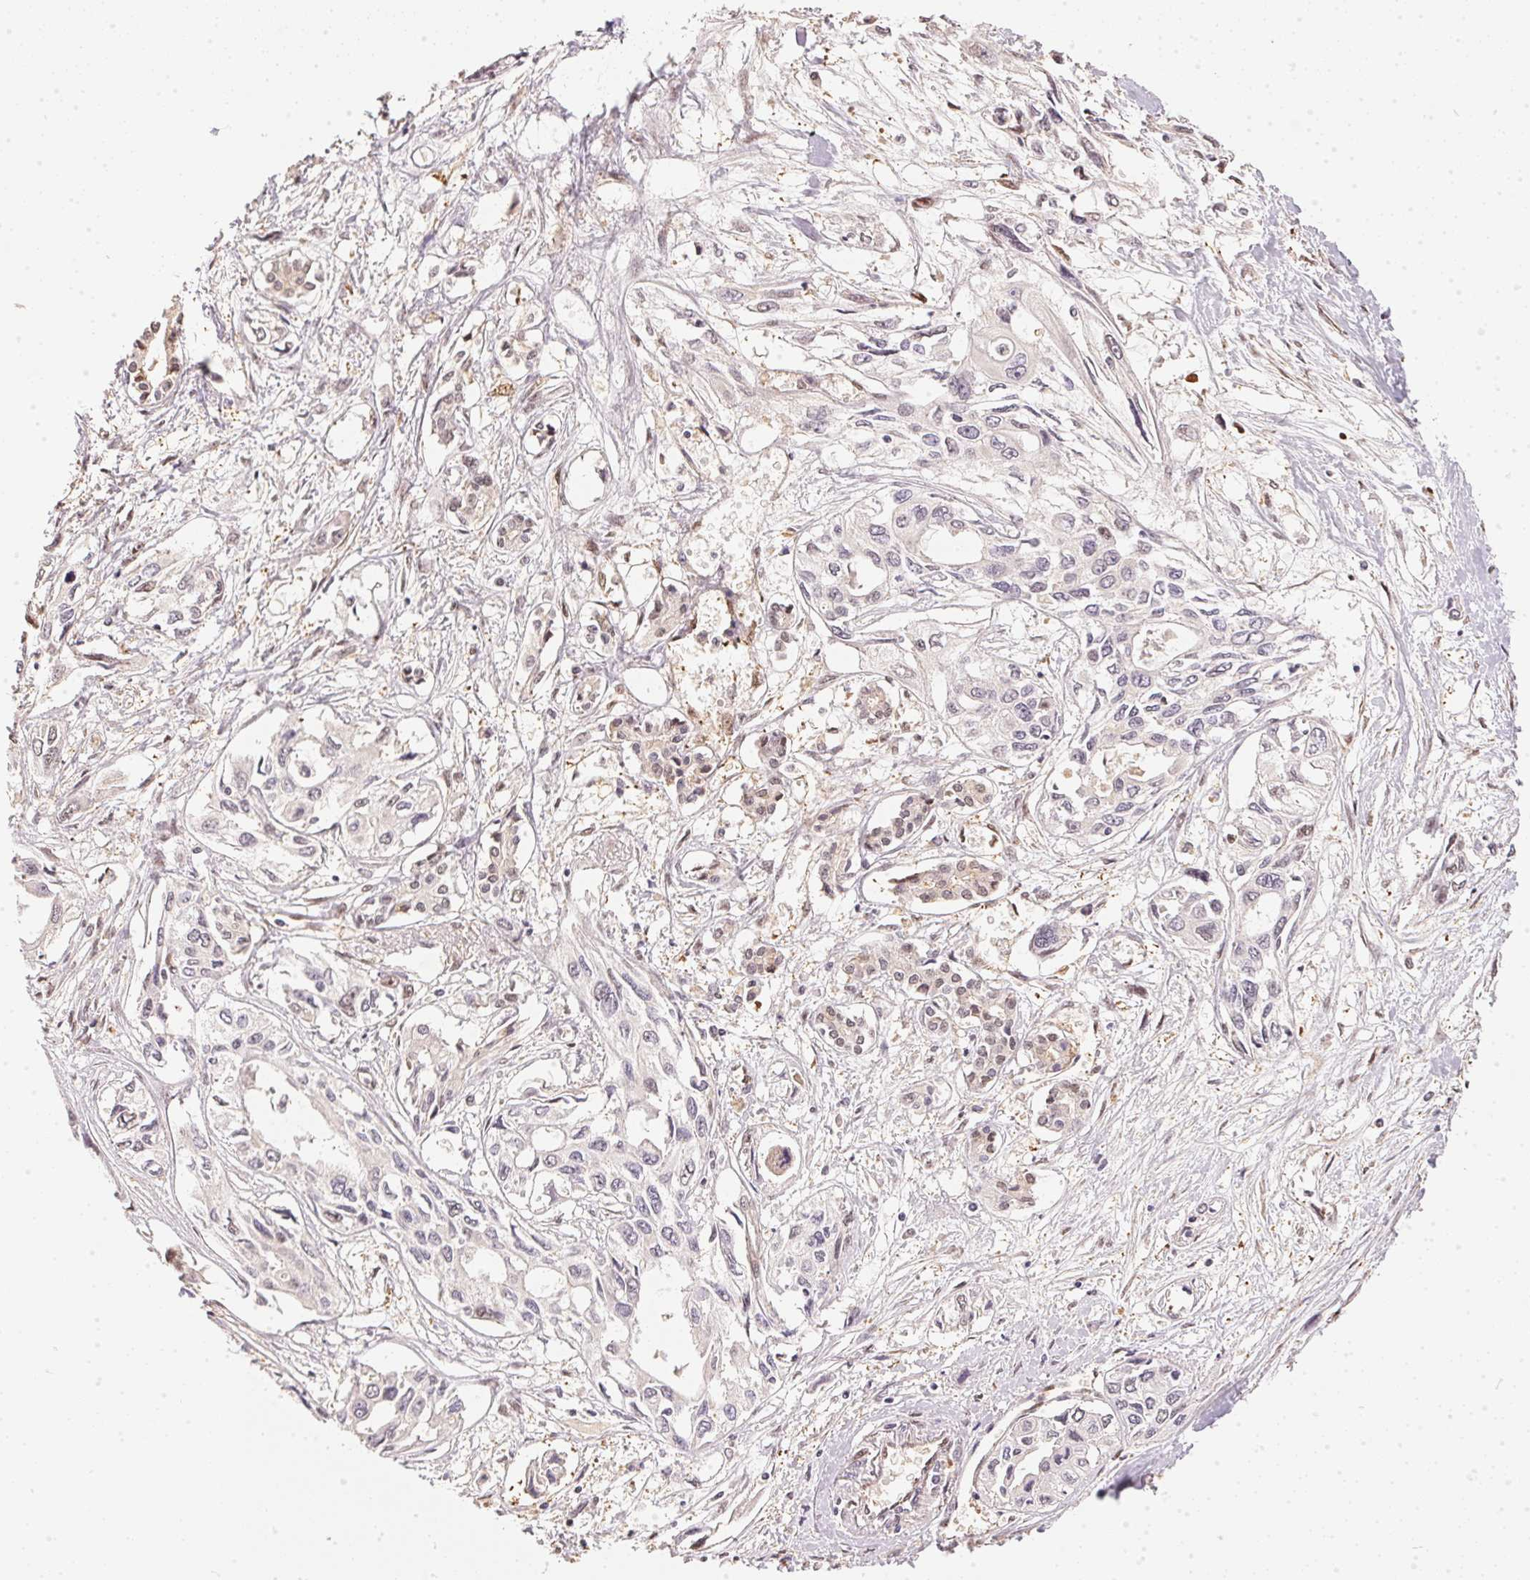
{"staining": {"intensity": "negative", "quantity": "none", "location": "none"}, "tissue": "pancreatic cancer", "cell_type": "Tumor cells", "image_type": "cancer", "snomed": [{"axis": "morphology", "description": "Adenocarcinoma, NOS"}, {"axis": "topography", "description": "Pancreas"}], "caption": "IHC micrograph of human adenocarcinoma (pancreatic) stained for a protein (brown), which shows no positivity in tumor cells.", "gene": "BLMH", "patient": {"sex": "female", "age": 55}}